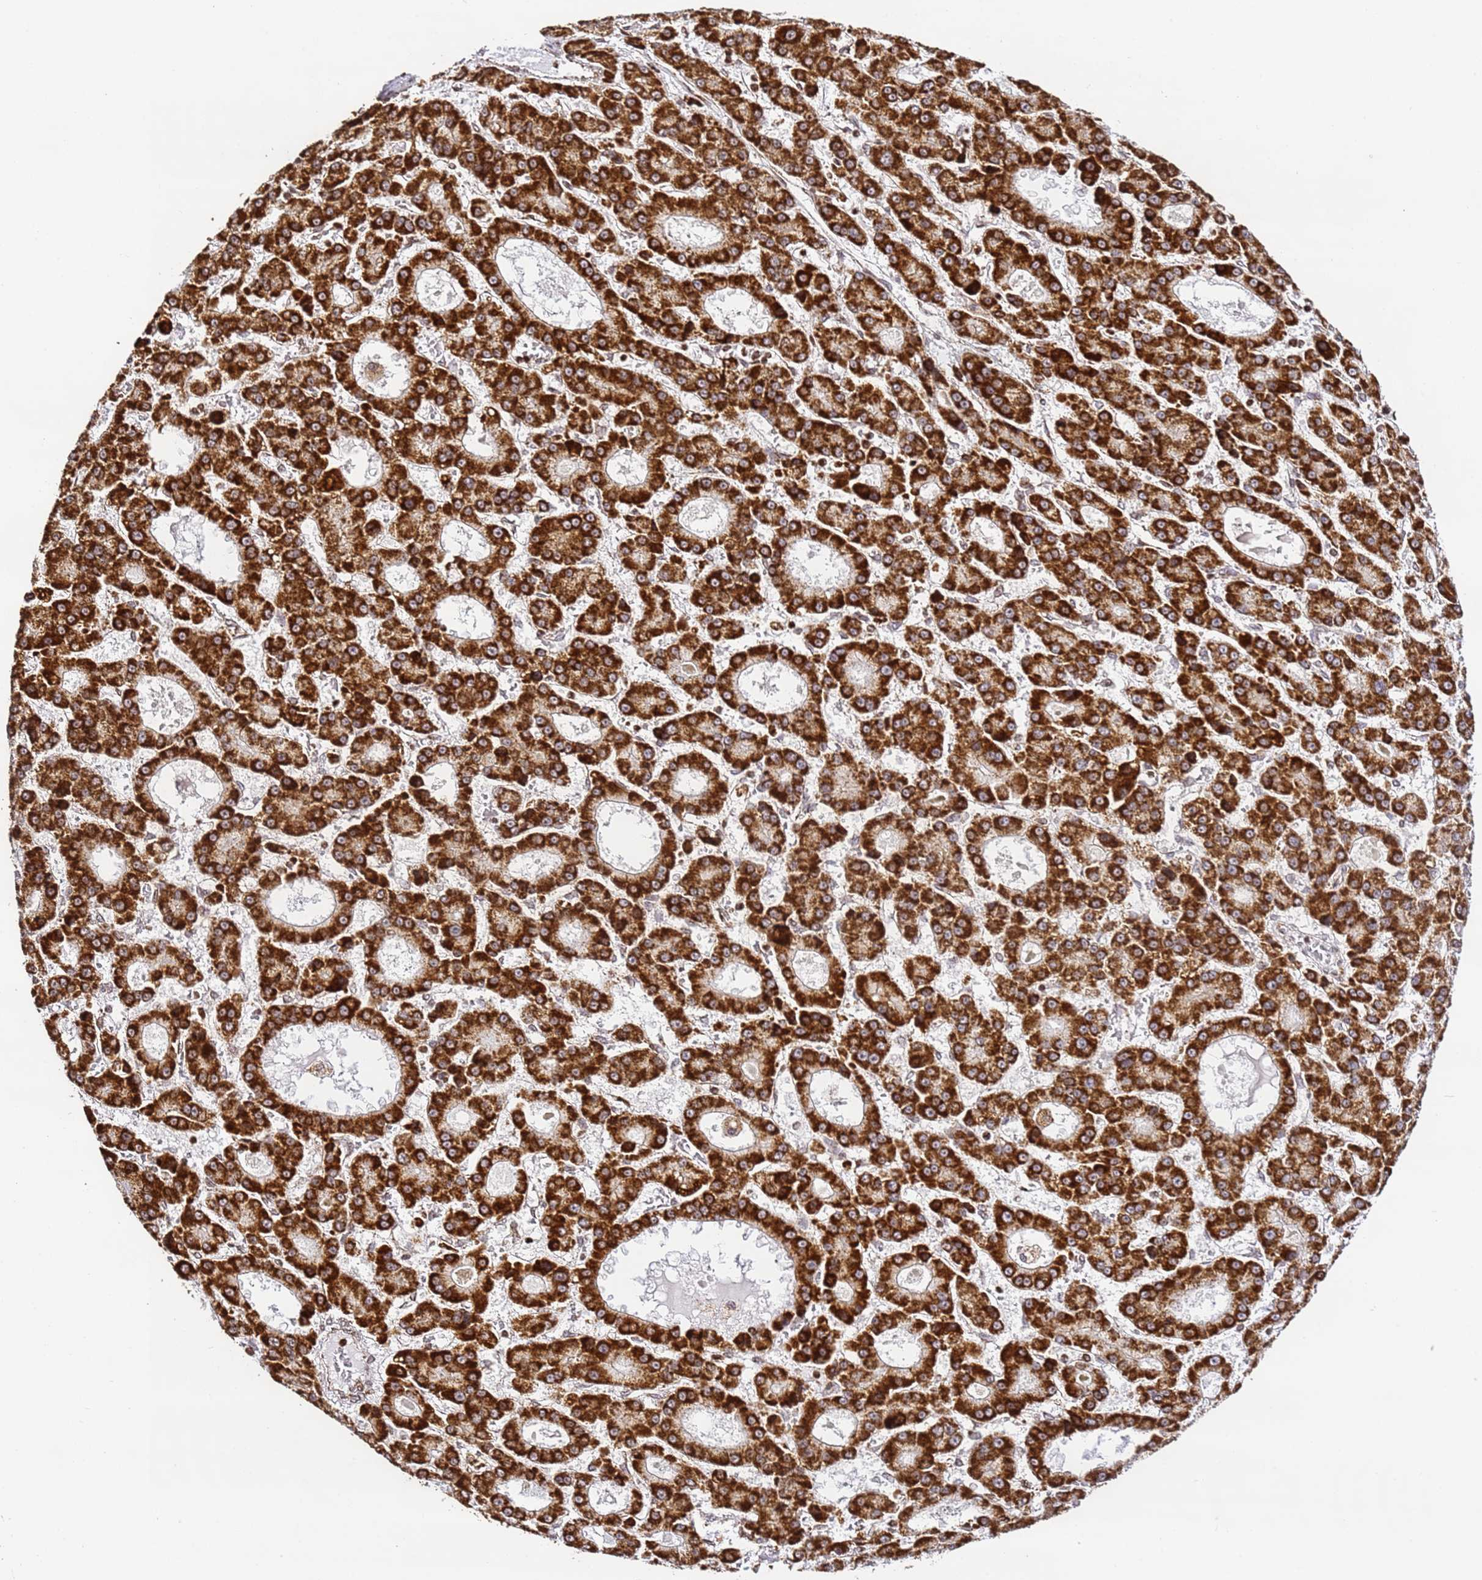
{"staining": {"intensity": "strong", "quantity": ">75%", "location": "cytoplasmic/membranous"}, "tissue": "liver cancer", "cell_type": "Tumor cells", "image_type": "cancer", "snomed": [{"axis": "morphology", "description": "Carcinoma, Hepatocellular, NOS"}, {"axis": "topography", "description": "Liver"}], "caption": "IHC image of human liver cancer (hepatocellular carcinoma) stained for a protein (brown), which shows high levels of strong cytoplasmic/membranous staining in about >75% of tumor cells.", "gene": "HSPE1", "patient": {"sex": "male", "age": 70}}